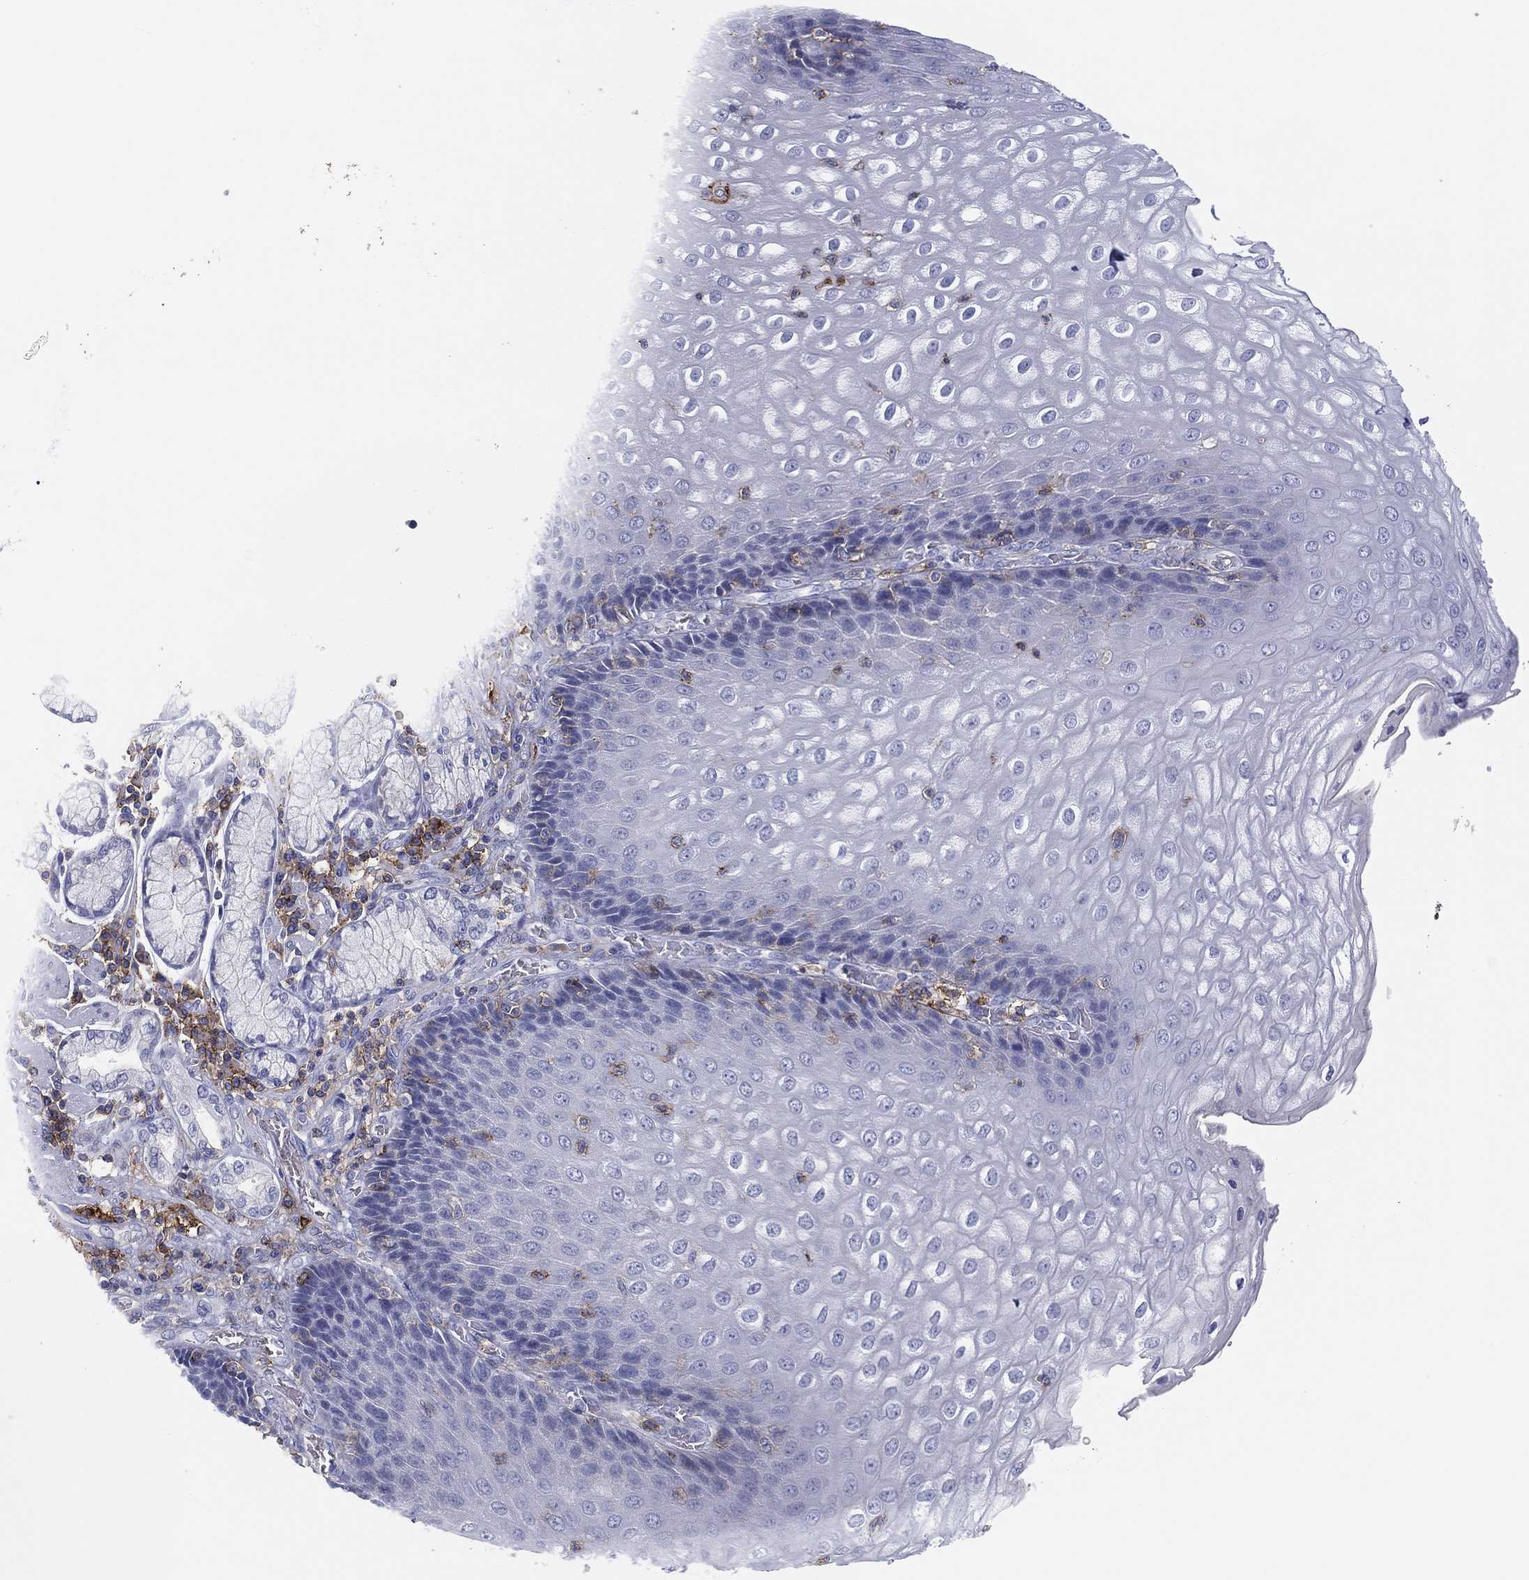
{"staining": {"intensity": "negative", "quantity": "none", "location": "none"}, "tissue": "esophagus", "cell_type": "Squamous epithelial cells", "image_type": "normal", "snomed": [{"axis": "morphology", "description": "Normal tissue, NOS"}, {"axis": "topography", "description": "Esophagus"}], "caption": "Immunohistochemistry (IHC) photomicrograph of normal esophagus: esophagus stained with DAB (3,3'-diaminobenzidine) shows no significant protein expression in squamous epithelial cells. (DAB immunohistochemistry (IHC), high magnification).", "gene": "SELPLG", "patient": {"sex": "male", "age": 57}}